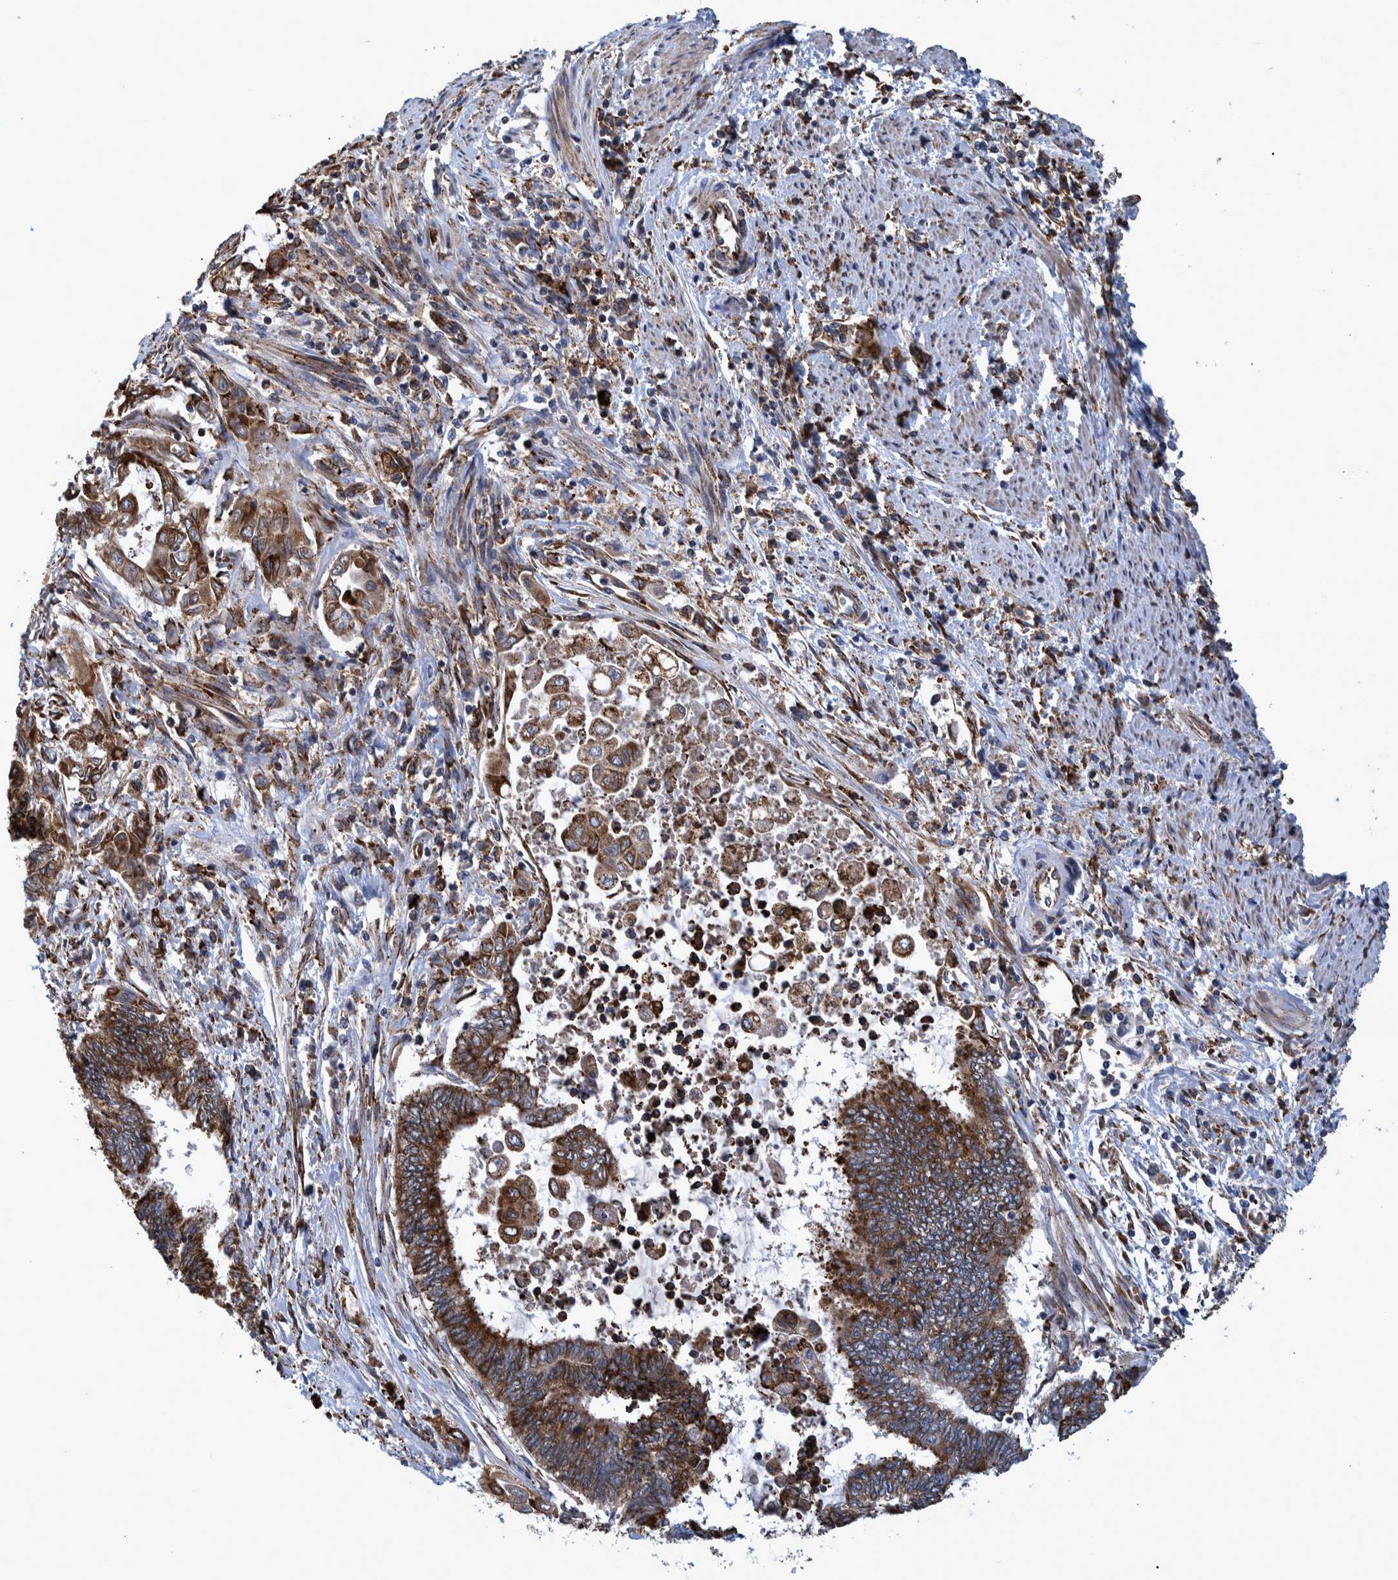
{"staining": {"intensity": "moderate", "quantity": ">75%", "location": "cytoplasmic/membranous"}, "tissue": "endometrial cancer", "cell_type": "Tumor cells", "image_type": "cancer", "snomed": [{"axis": "morphology", "description": "Adenocarcinoma, NOS"}, {"axis": "topography", "description": "Uterus"}, {"axis": "topography", "description": "Endometrium"}], "caption": "Protein staining of endometrial adenocarcinoma tissue exhibits moderate cytoplasmic/membranous staining in about >75% of tumor cells.", "gene": "SPAG5", "patient": {"sex": "female", "age": 70}}